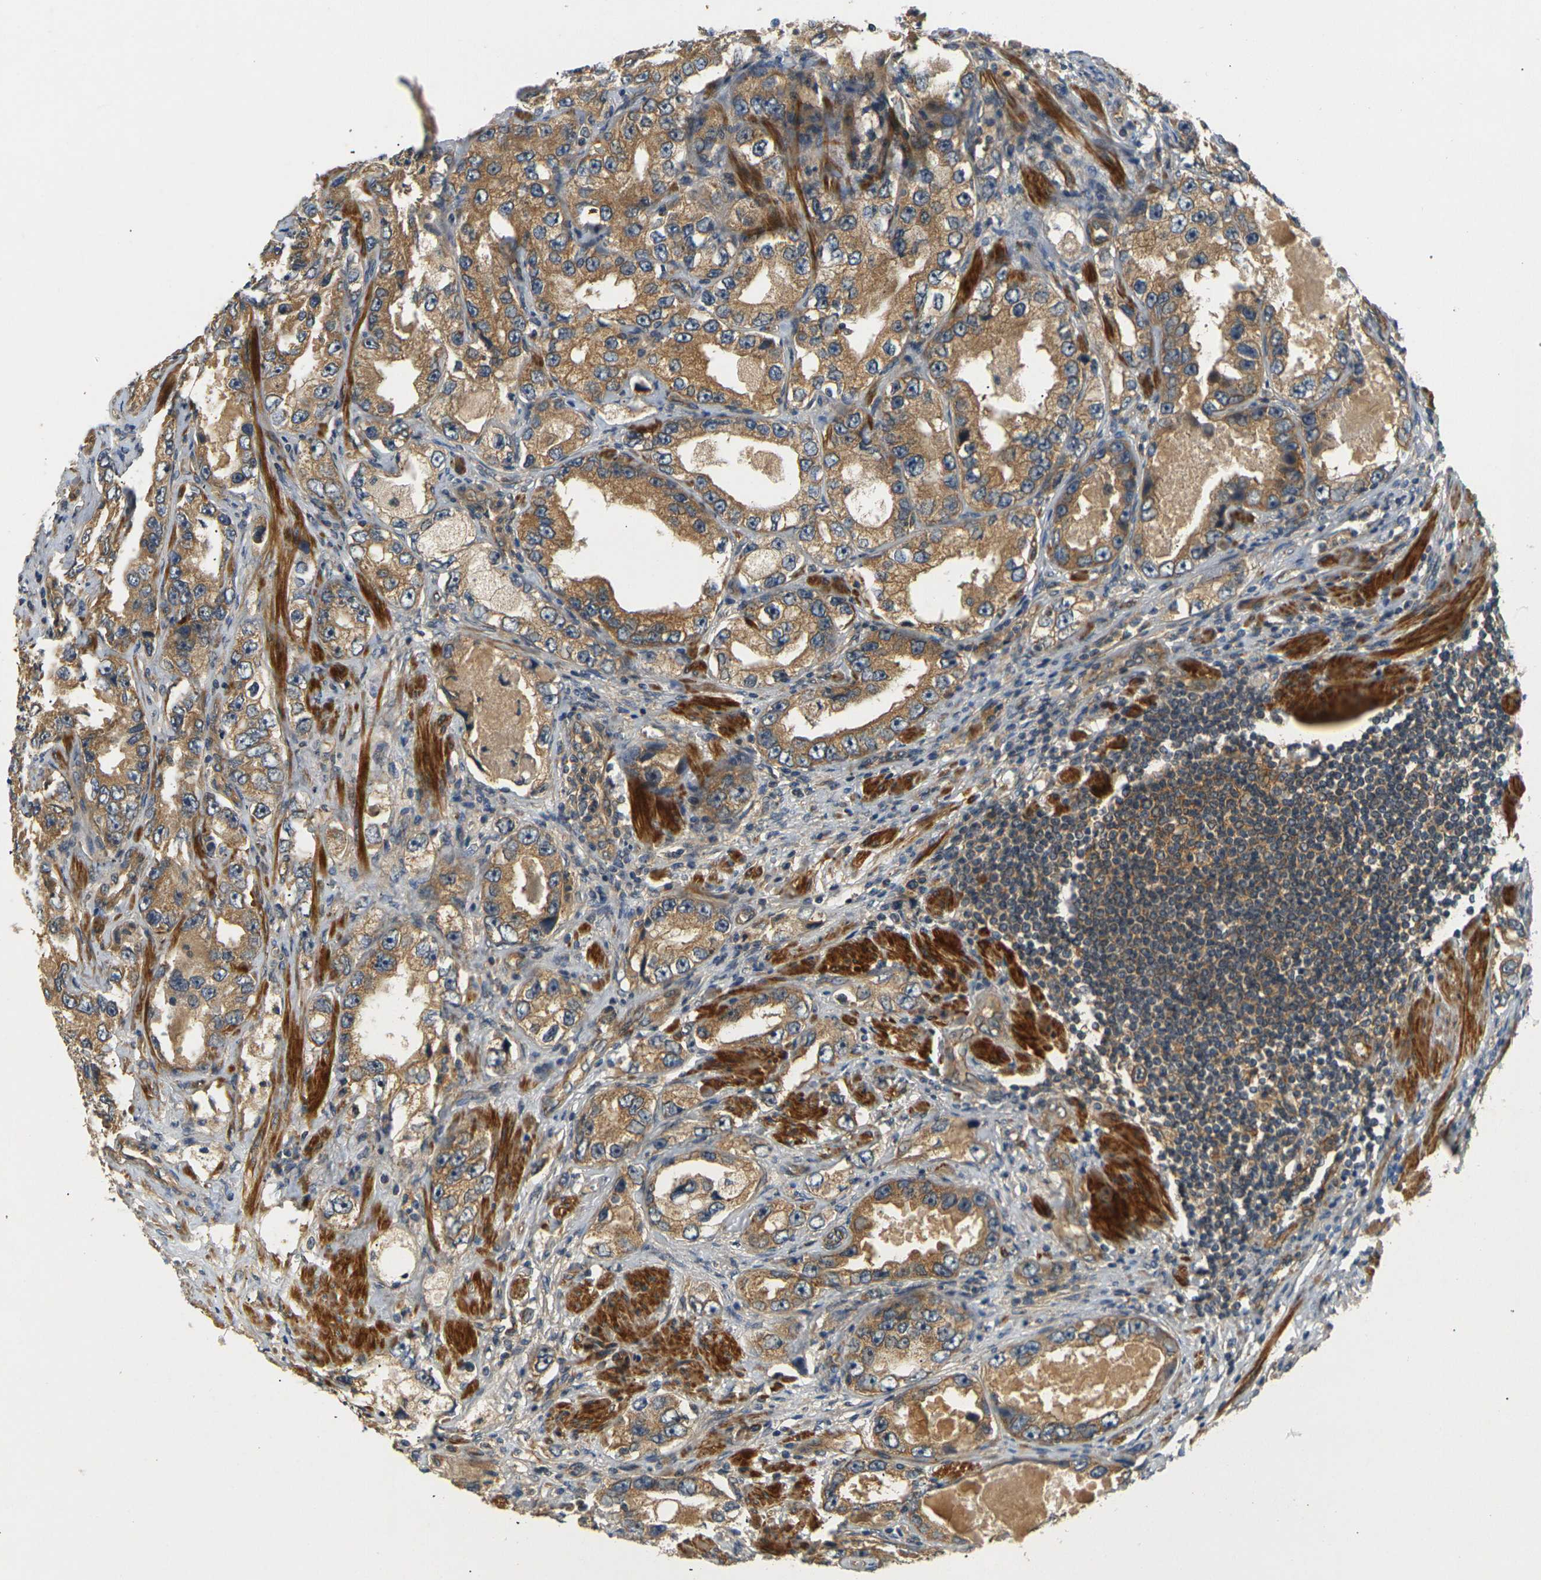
{"staining": {"intensity": "moderate", "quantity": ">75%", "location": "cytoplasmic/membranous"}, "tissue": "prostate cancer", "cell_type": "Tumor cells", "image_type": "cancer", "snomed": [{"axis": "morphology", "description": "Adenocarcinoma, High grade"}, {"axis": "topography", "description": "Prostate"}], "caption": "Tumor cells display medium levels of moderate cytoplasmic/membranous positivity in about >75% of cells in high-grade adenocarcinoma (prostate).", "gene": "LRCH3", "patient": {"sex": "male", "age": 63}}